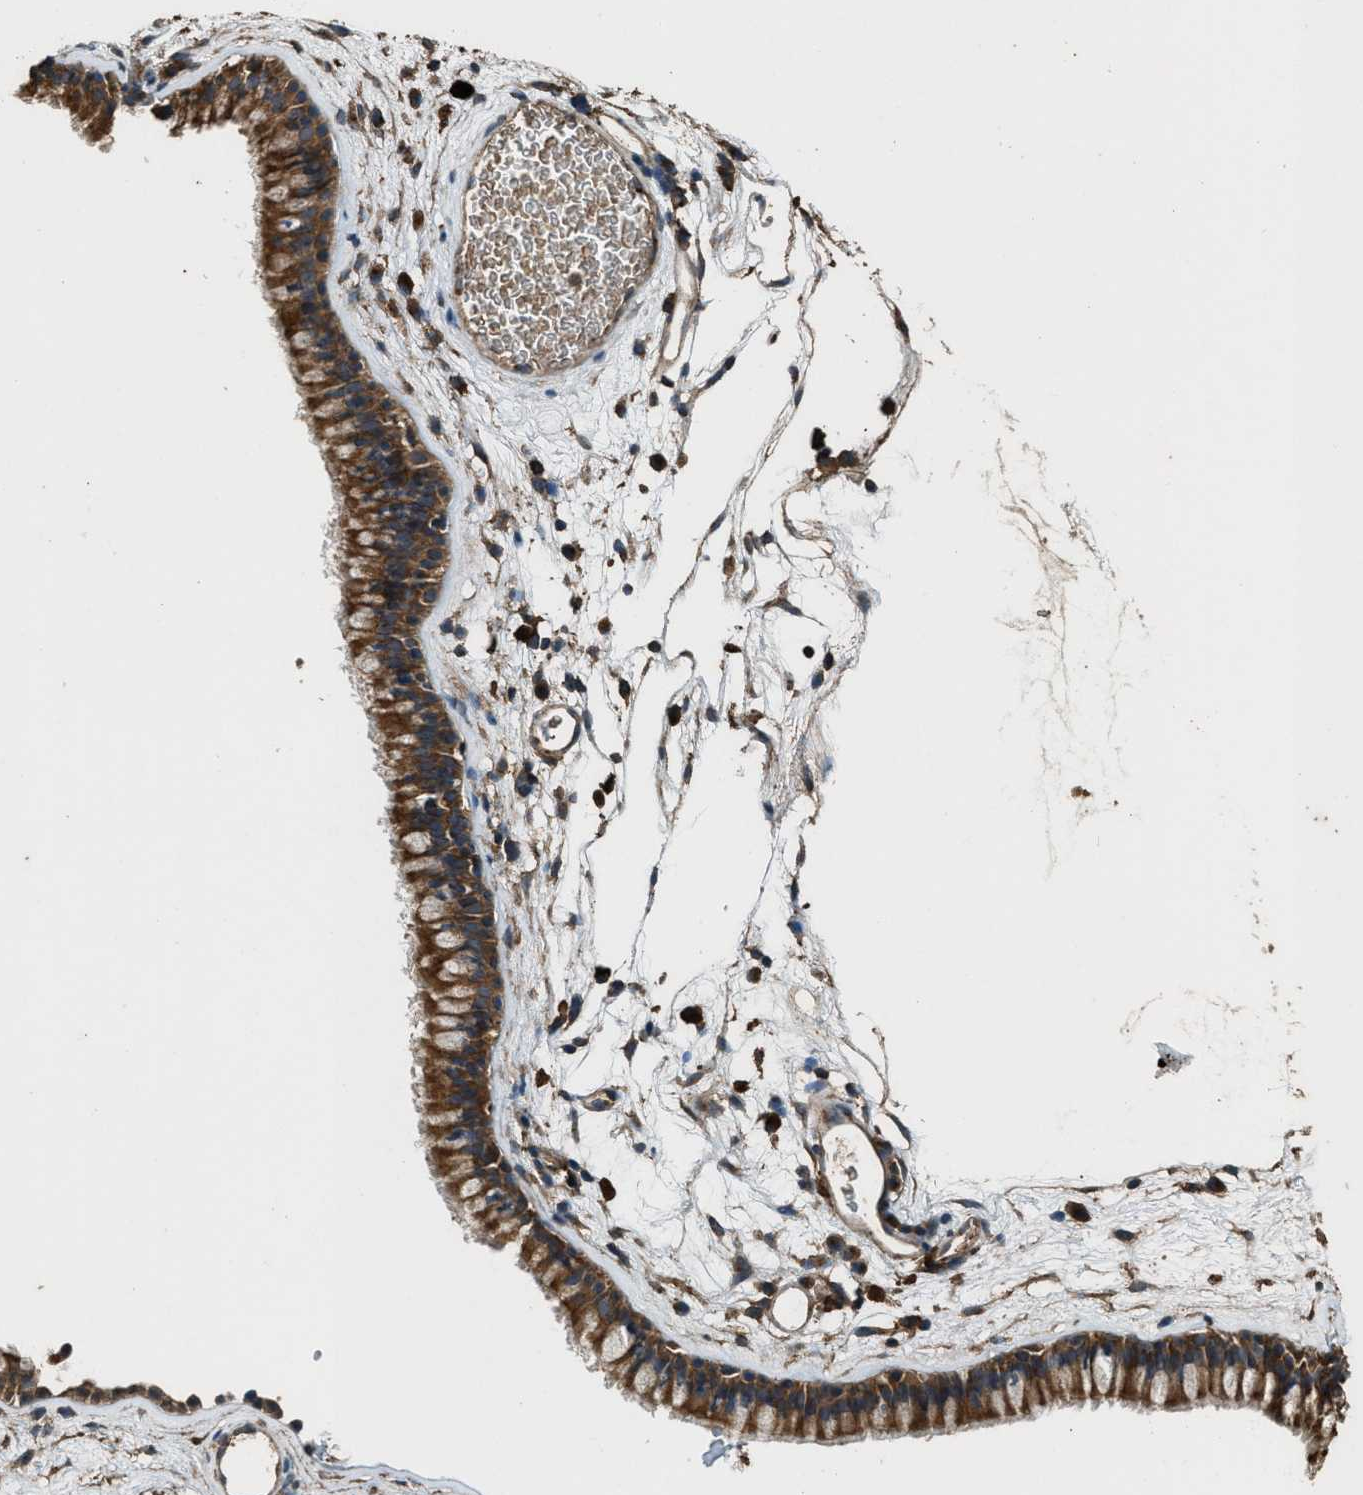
{"staining": {"intensity": "strong", "quantity": ">75%", "location": "cytoplasmic/membranous"}, "tissue": "nasopharynx", "cell_type": "Respiratory epithelial cells", "image_type": "normal", "snomed": [{"axis": "morphology", "description": "Normal tissue, NOS"}, {"axis": "morphology", "description": "Inflammation, NOS"}, {"axis": "topography", "description": "Nasopharynx"}], "caption": "High-power microscopy captured an immunohistochemistry (IHC) image of benign nasopharynx, revealing strong cytoplasmic/membranous staining in about >75% of respiratory epithelial cells.", "gene": "MAP3K8", "patient": {"sex": "male", "age": 48}}